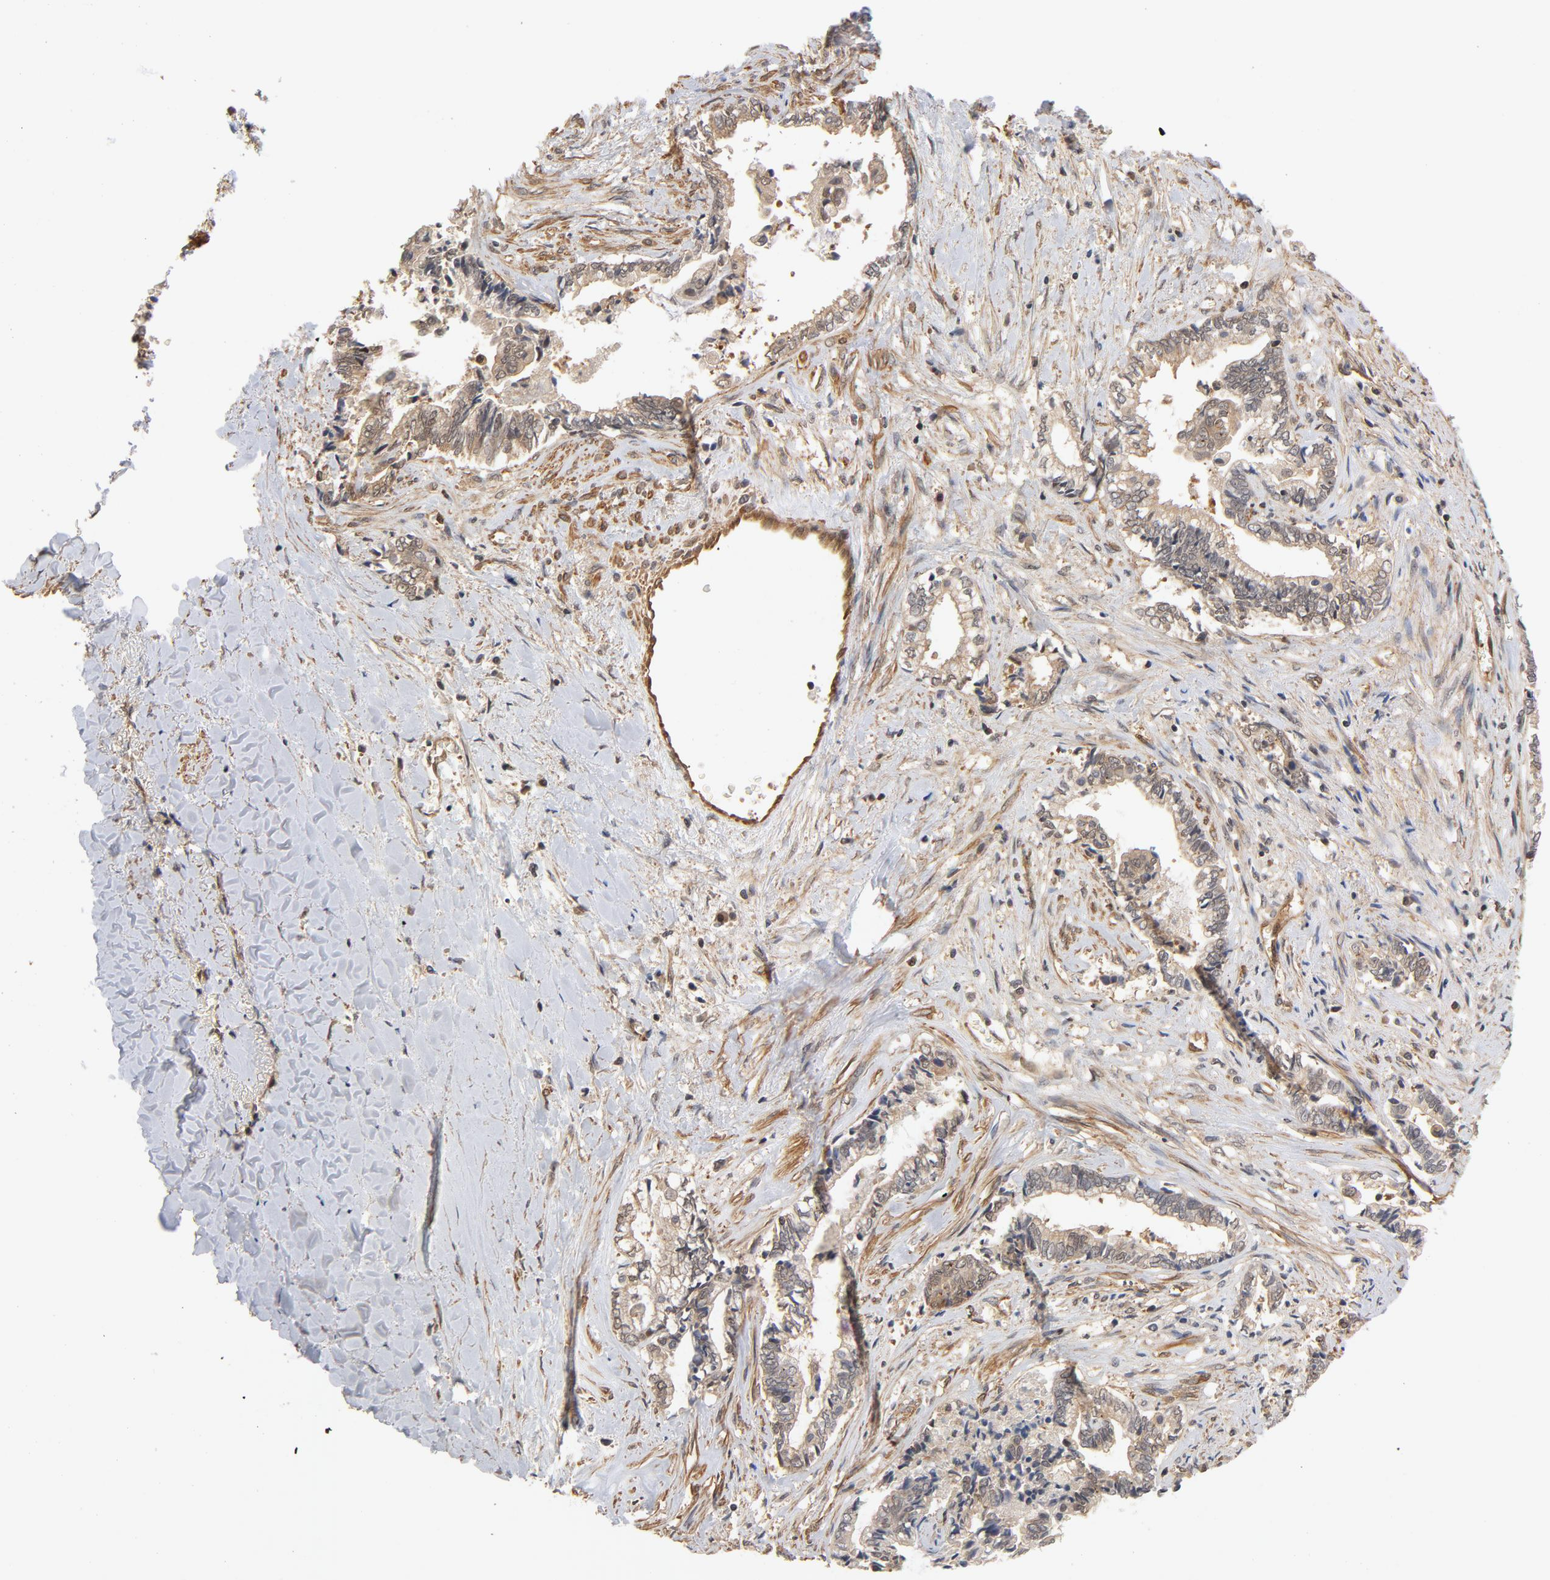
{"staining": {"intensity": "moderate", "quantity": ">75%", "location": "cytoplasmic/membranous,nuclear"}, "tissue": "liver cancer", "cell_type": "Tumor cells", "image_type": "cancer", "snomed": [{"axis": "morphology", "description": "Cholangiocarcinoma"}, {"axis": "topography", "description": "Liver"}], "caption": "A histopathology image of cholangiocarcinoma (liver) stained for a protein demonstrates moderate cytoplasmic/membranous and nuclear brown staining in tumor cells. The staining was performed using DAB (3,3'-diaminobenzidine), with brown indicating positive protein expression. Nuclei are stained blue with hematoxylin.", "gene": "CDC37", "patient": {"sex": "male", "age": 57}}